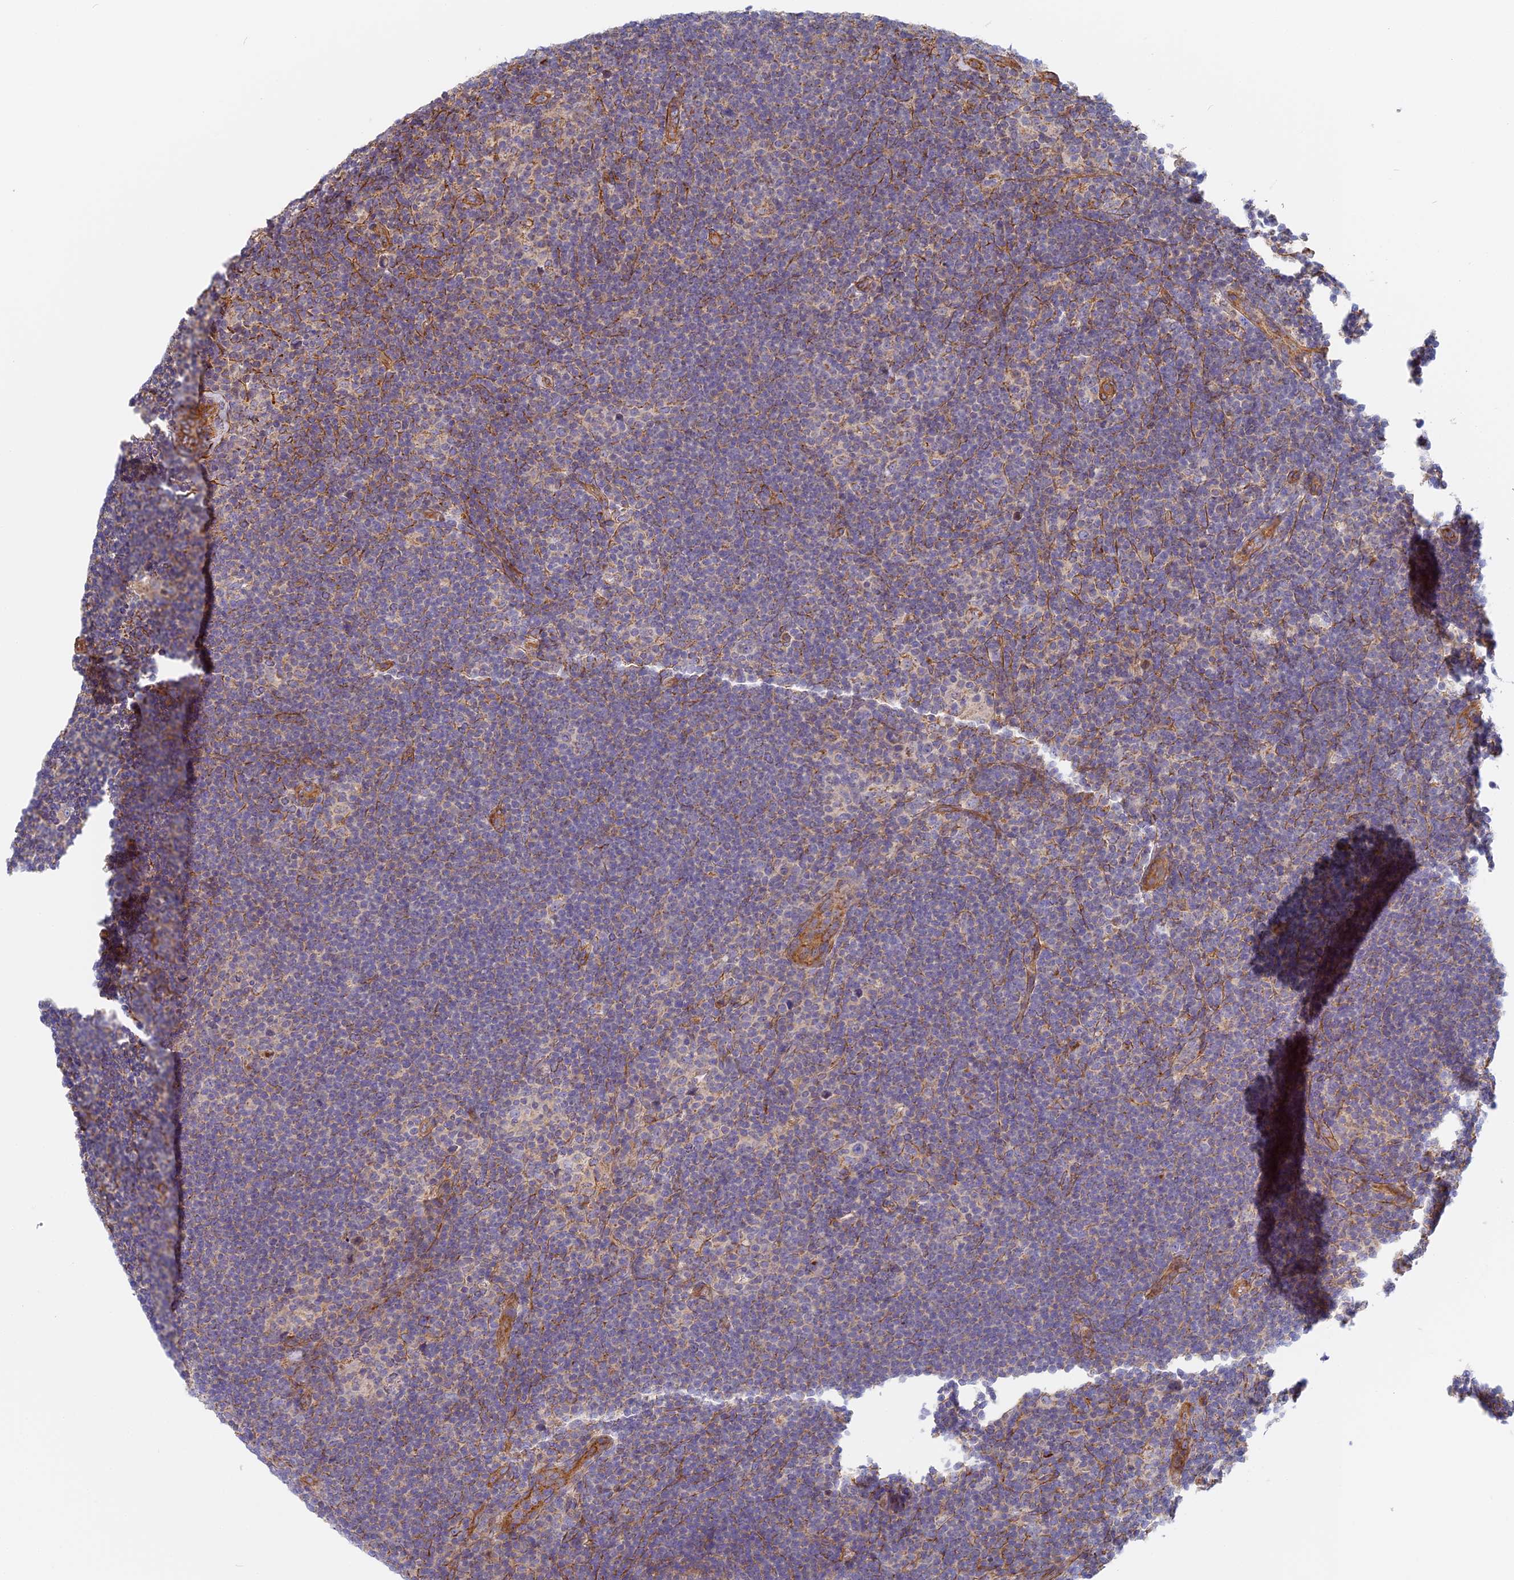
{"staining": {"intensity": "moderate", "quantity": "<25%", "location": "cytoplasmic/membranous"}, "tissue": "lymphoma", "cell_type": "Tumor cells", "image_type": "cancer", "snomed": [{"axis": "morphology", "description": "Hodgkin's disease, NOS"}, {"axis": "topography", "description": "Lymph node"}], "caption": "There is low levels of moderate cytoplasmic/membranous expression in tumor cells of lymphoma, as demonstrated by immunohistochemical staining (brown color).", "gene": "DDA1", "patient": {"sex": "female", "age": 57}}